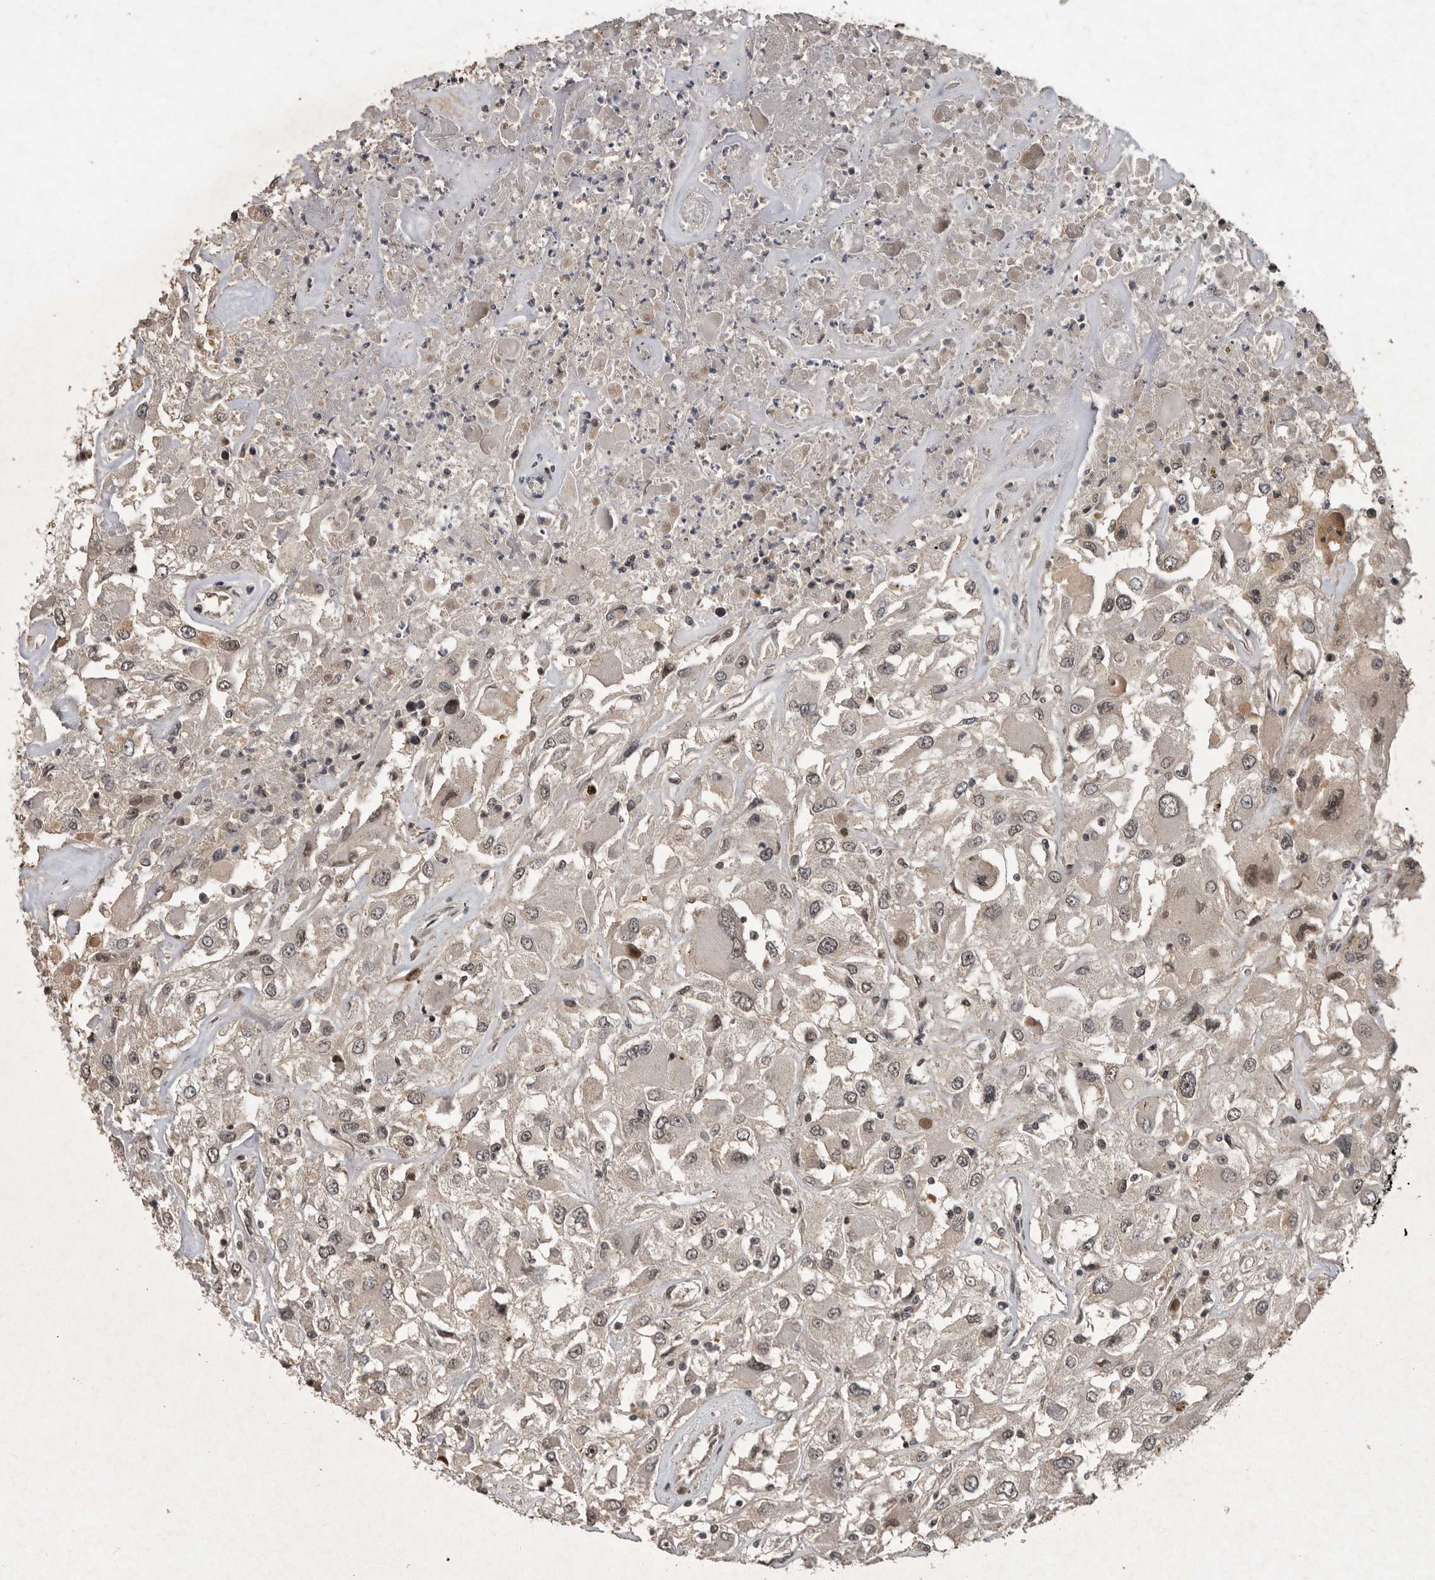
{"staining": {"intensity": "weak", "quantity": "<25%", "location": "cytoplasmic/membranous,nuclear"}, "tissue": "renal cancer", "cell_type": "Tumor cells", "image_type": "cancer", "snomed": [{"axis": "morphology", "description": "Adenocarcinoma, NOS"}, {"axis": "topography", "description": "Kidney"}], "caption": "High power microscopy image of an immunohistochemistry (IHC) micrograph of adenocarcinoma (renal), revealing no significant expression in tumor cells. (Brightfield microscopy of DAB immunohistochemistry at high magnification).", "gene": "CDC27", "patient": {"sex": "female", "age": 52}}